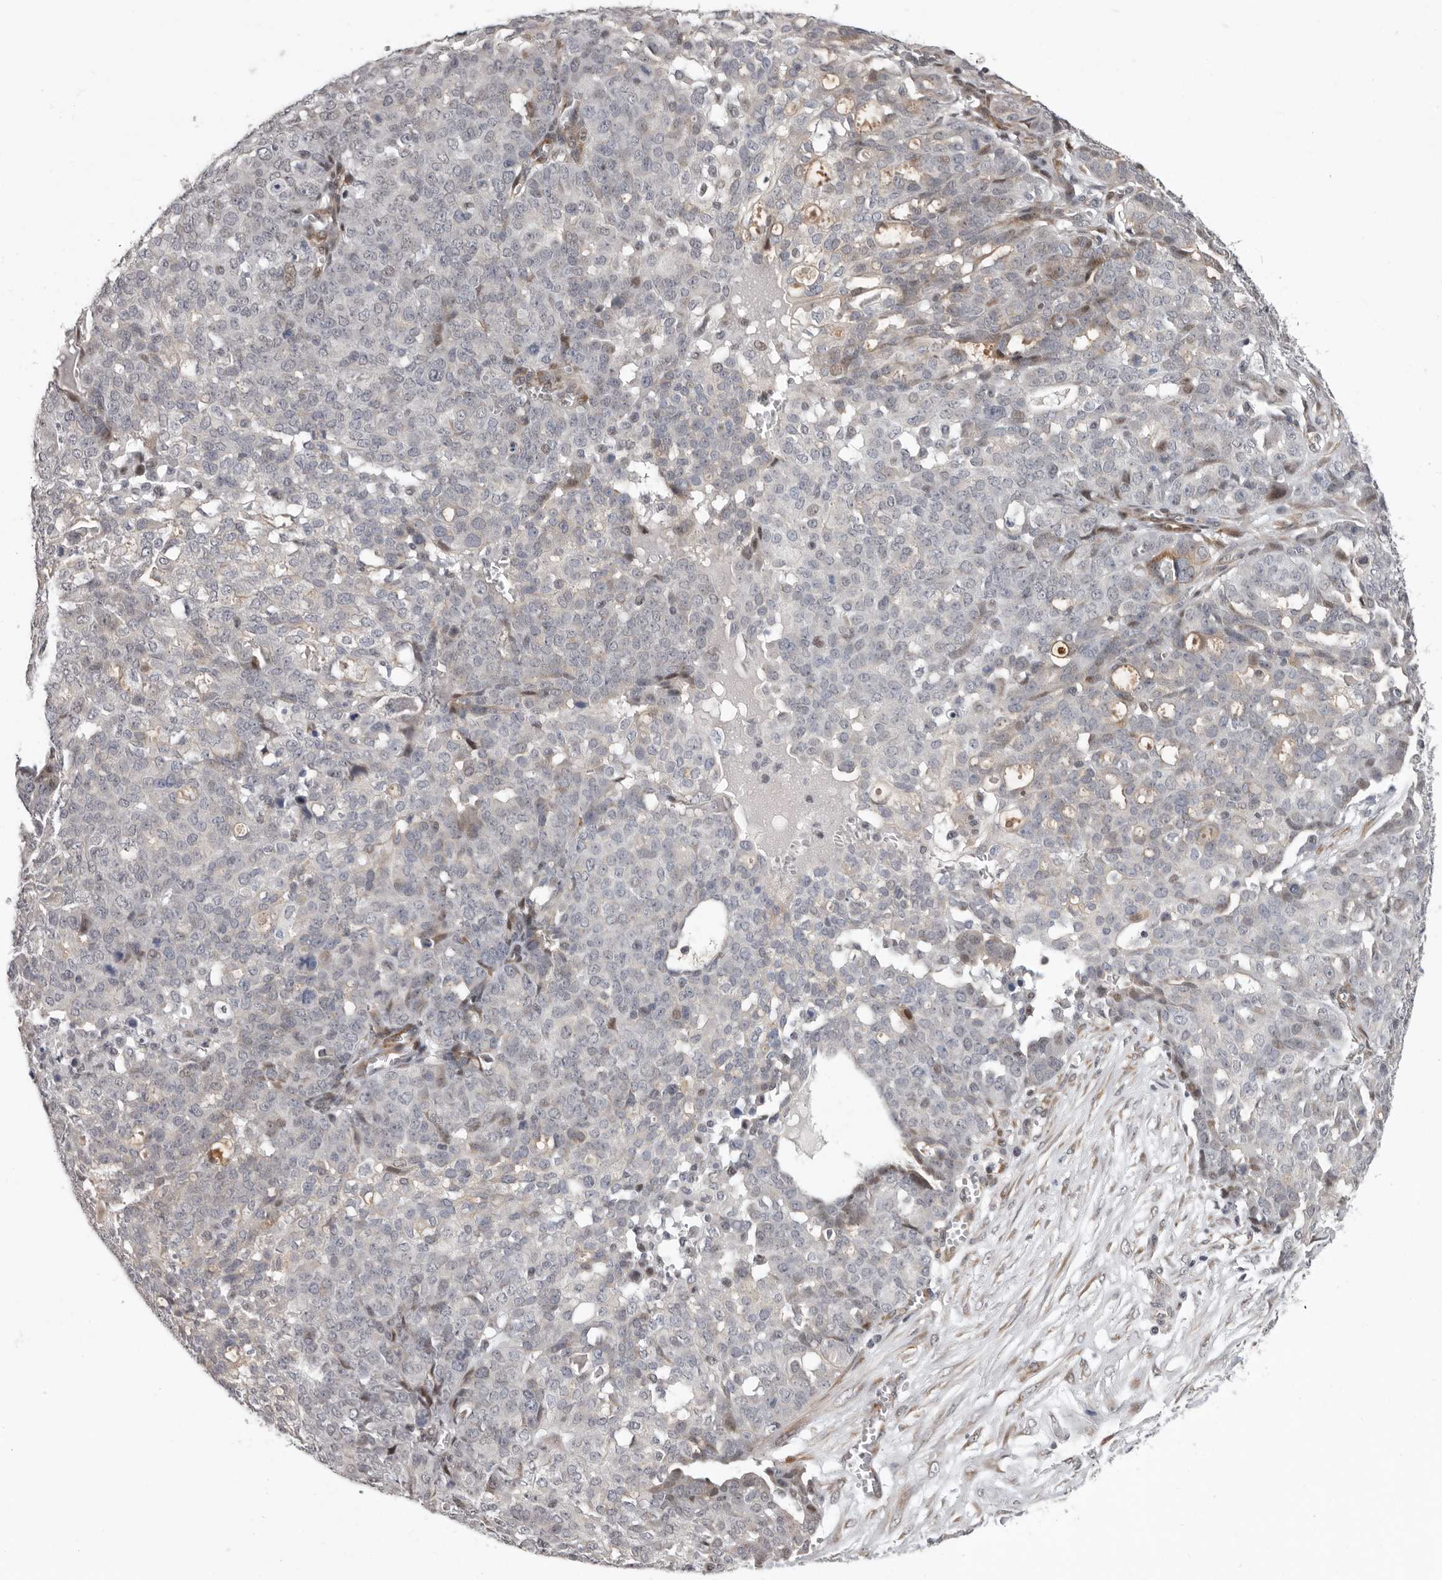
{"staining": {"intensity": "weak", "quantity": "<25%", "location": "nuclear"}, "tissue": "ovarian cancer", "cell_type": "Tumor cells", "image_type": "cancer", "snomed": [{"axis": "morphology", "description": "Cystadenocarcinoma, serous, NOS"}, {"axis": "topography", "description": "Soft tissue"}, {"axis": "topography", "description": "Ovary"}], "caption": "Protein analysis of serous cystadenocarcinoma (ovarian) exhibits no significant positivity in tumor cells.", "gene": "RALGPS2", "patient": {"sex": "female", "age": 57}}